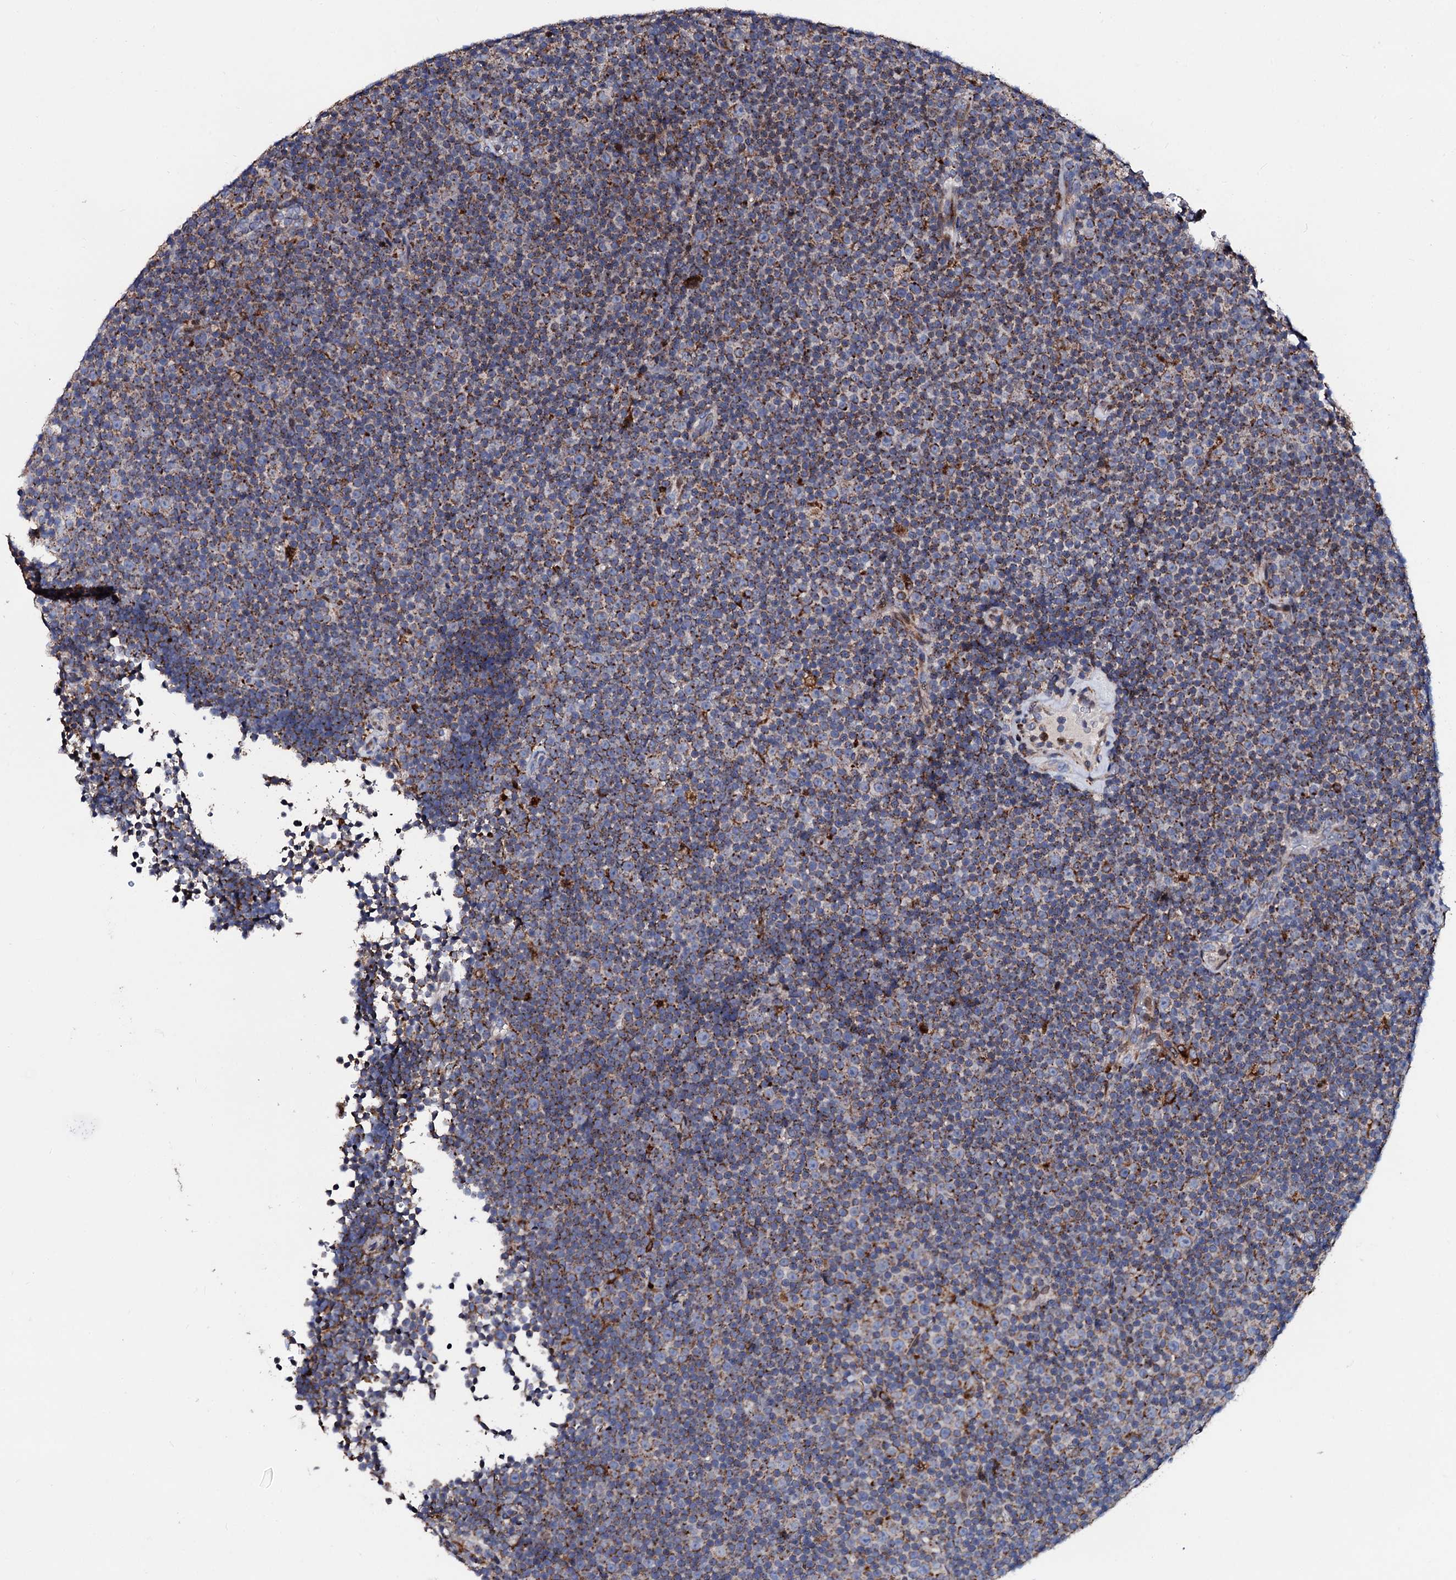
{"staining": {"intensity": "strong", "quantity": "25%-75%", "location": "cytoplasmic/membranous"}, "tissue": "lymphoma", "cell_type": "Tumor cells", "image_type": "cancer", "snomed": [{"axis": "morphology", "description": "Malignant lymphoma, non-Hodgkin's type, Low grade"}, {"axis": "topography", "description": "Lymph node"}], "caption": "Immunohistochemical staining of lymphoma exhibits high levels of strong cytoplasmic/membranous staining in about 25%-75% of tumor cells. (DAB (3,3'-diaminobenzidine) IHC, brown staining for protein, blue staining for nuclei).", "gene": "TCIRG1", "patient": {"sex": "female", "age": 67}}